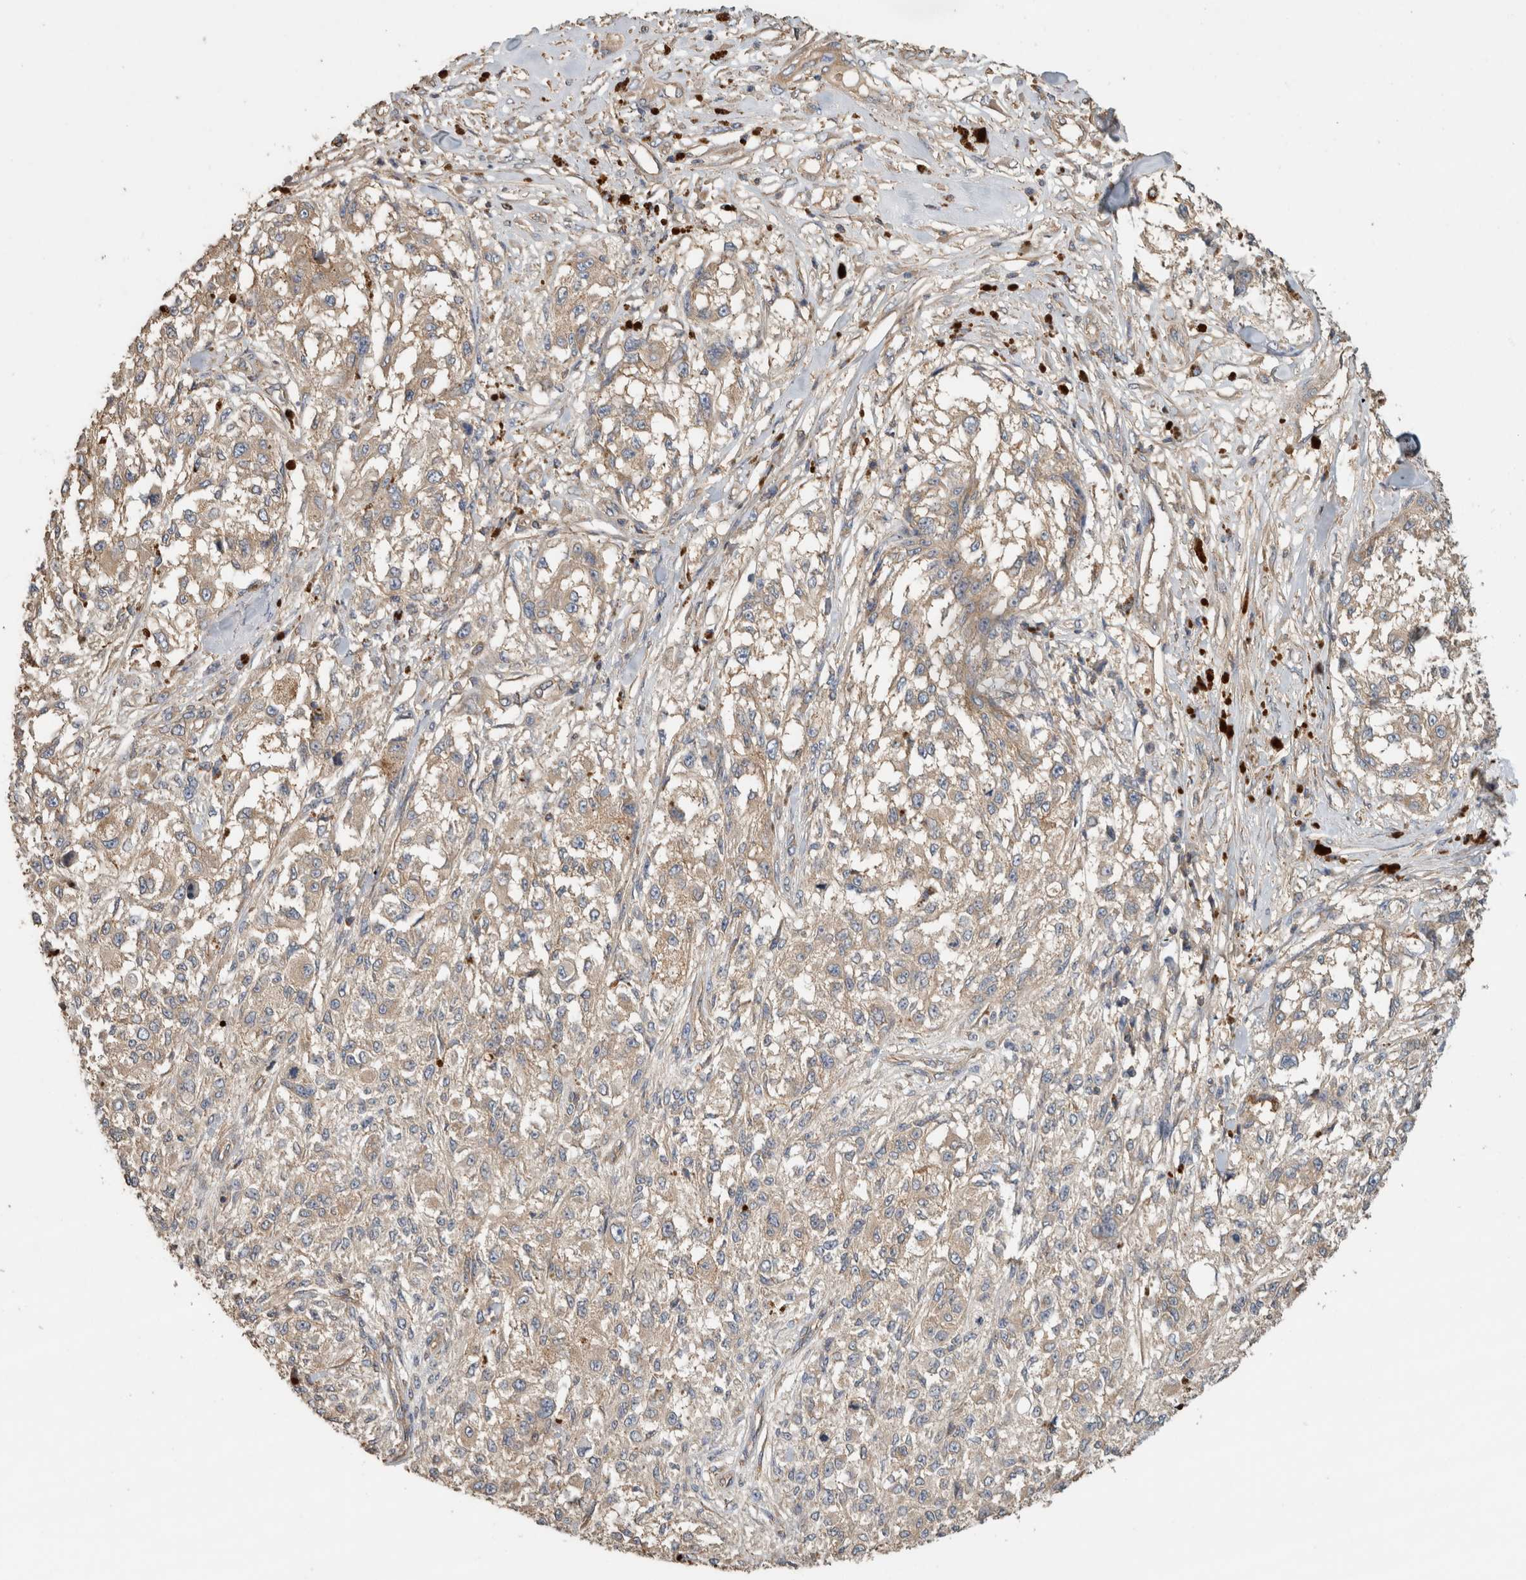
{"staining": {"intensity": "weak", "quantity": ">75%", "location": "cytoplasmic/membranous"}, "tissue": "melanoma", "cell_type": "Tumor cells", "image_type": "cancer", "snomed": [{"axis": "morphology", "description": "Necrosis, NOS"}, {"axis": "morphology", "description": "Malignant melanoma, NOS"}, {"axis": "topography", "description": "Skin"}], "caption": "Immunohistochemical staining of human melanoma shows weak cytoplasmic/membranous protein positivity in about >75% of tumor cells.", "gene": "EIF4G3", "patient": {"sex": "female", "age": 87}}